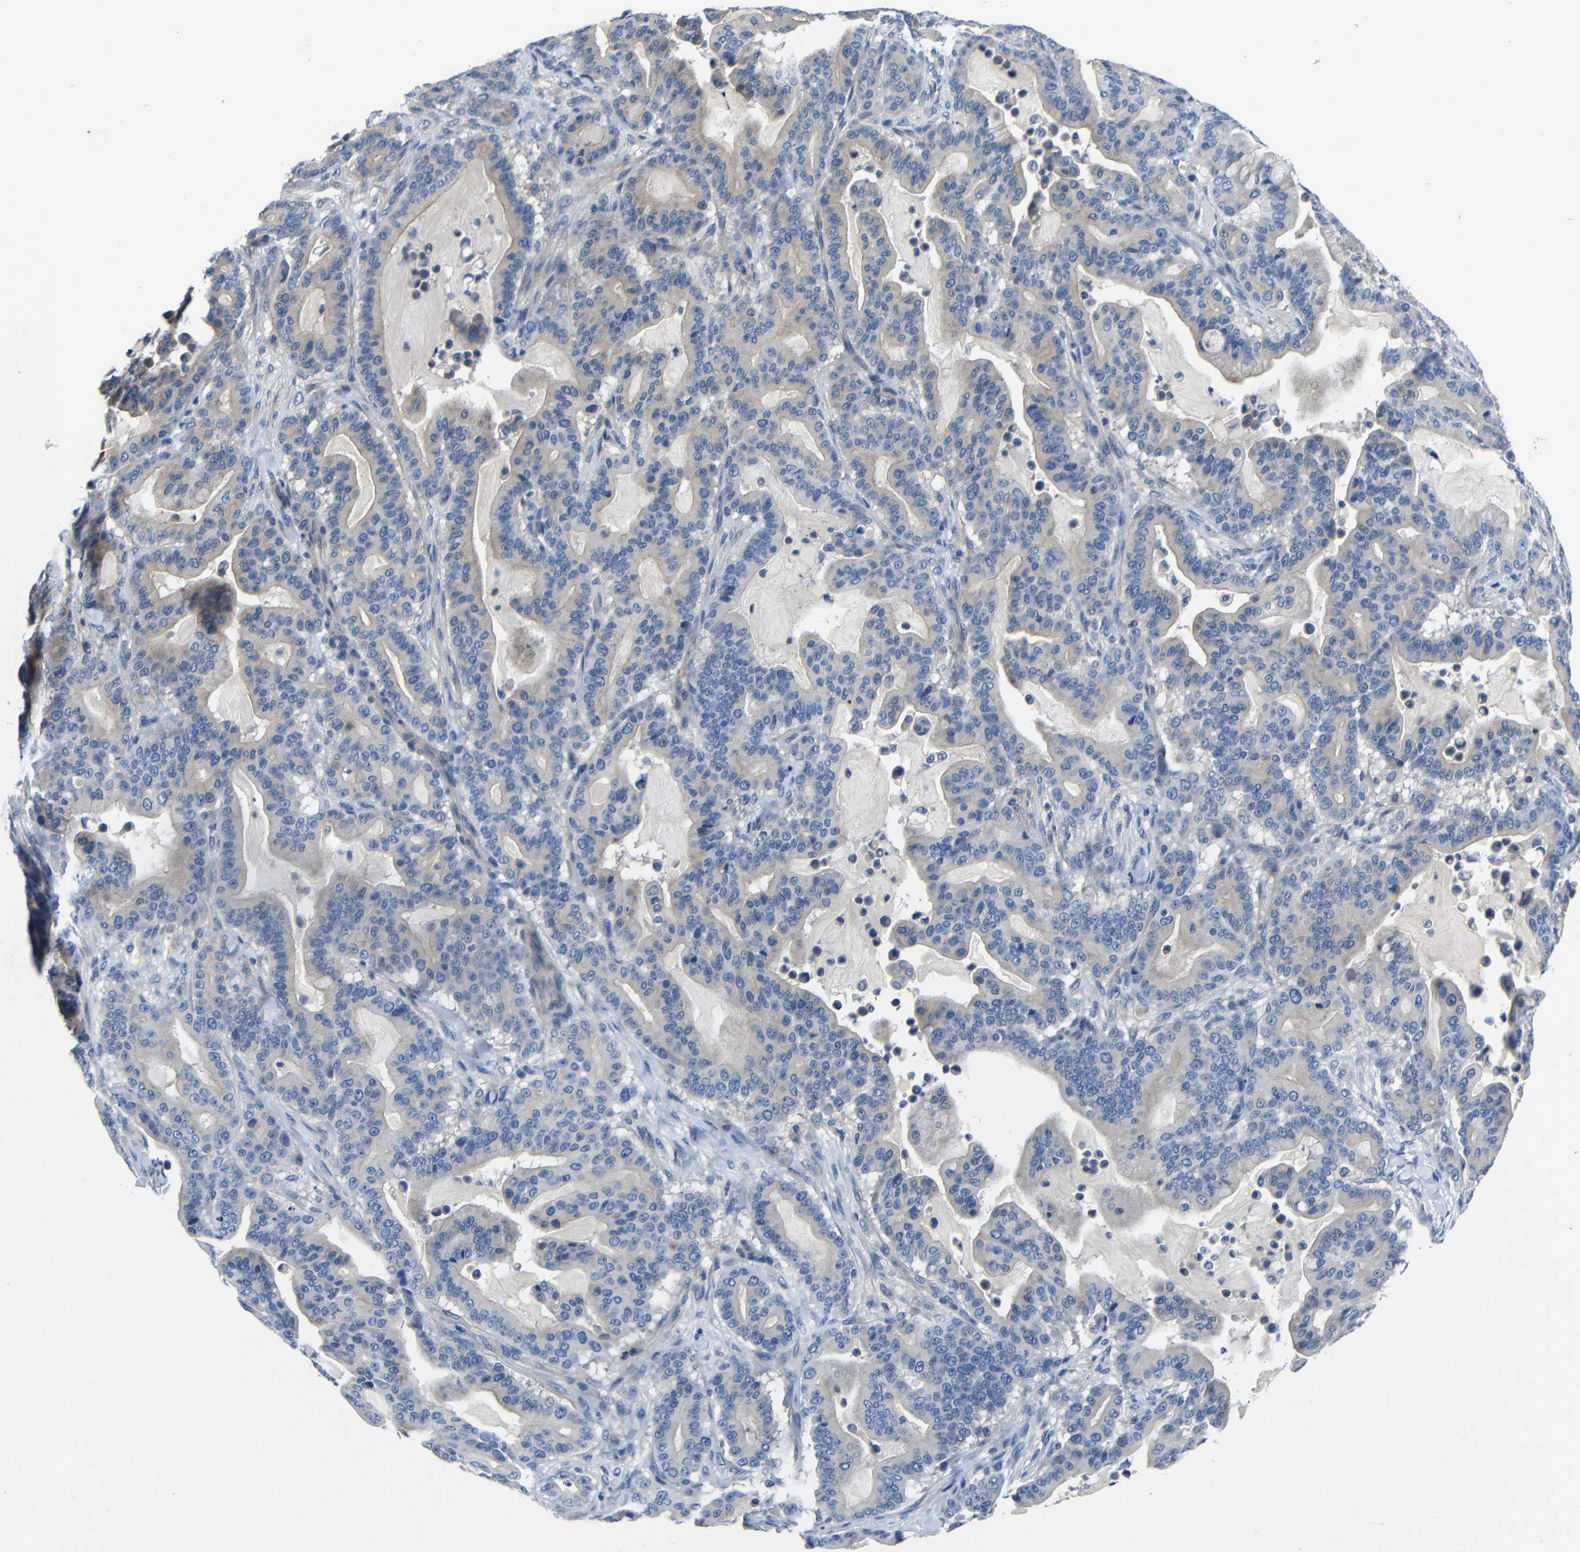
{"staining": {"intensity": "weak", "quantity": "<25%", "location": "cytoplasmic/membranous"}, "tissue": "pancreatic cancer", "cell_type": "Tumor cells", "image_type": "cancer", "snomed": [{"axis": "morphology", "description": "Adenocarcinoma, NOS"}, {"axis": "topography", "description": "Pancreas"}], "caption": "Immunohistochemistry (IHC) image of neoplastic tissue: pancreatic cancer stained with DAB shows no significant protein expression in tumor cells. Nuclei are stained in blue.", "gene": "GDI1", "patient": {"sex": "male", "age": 63}}